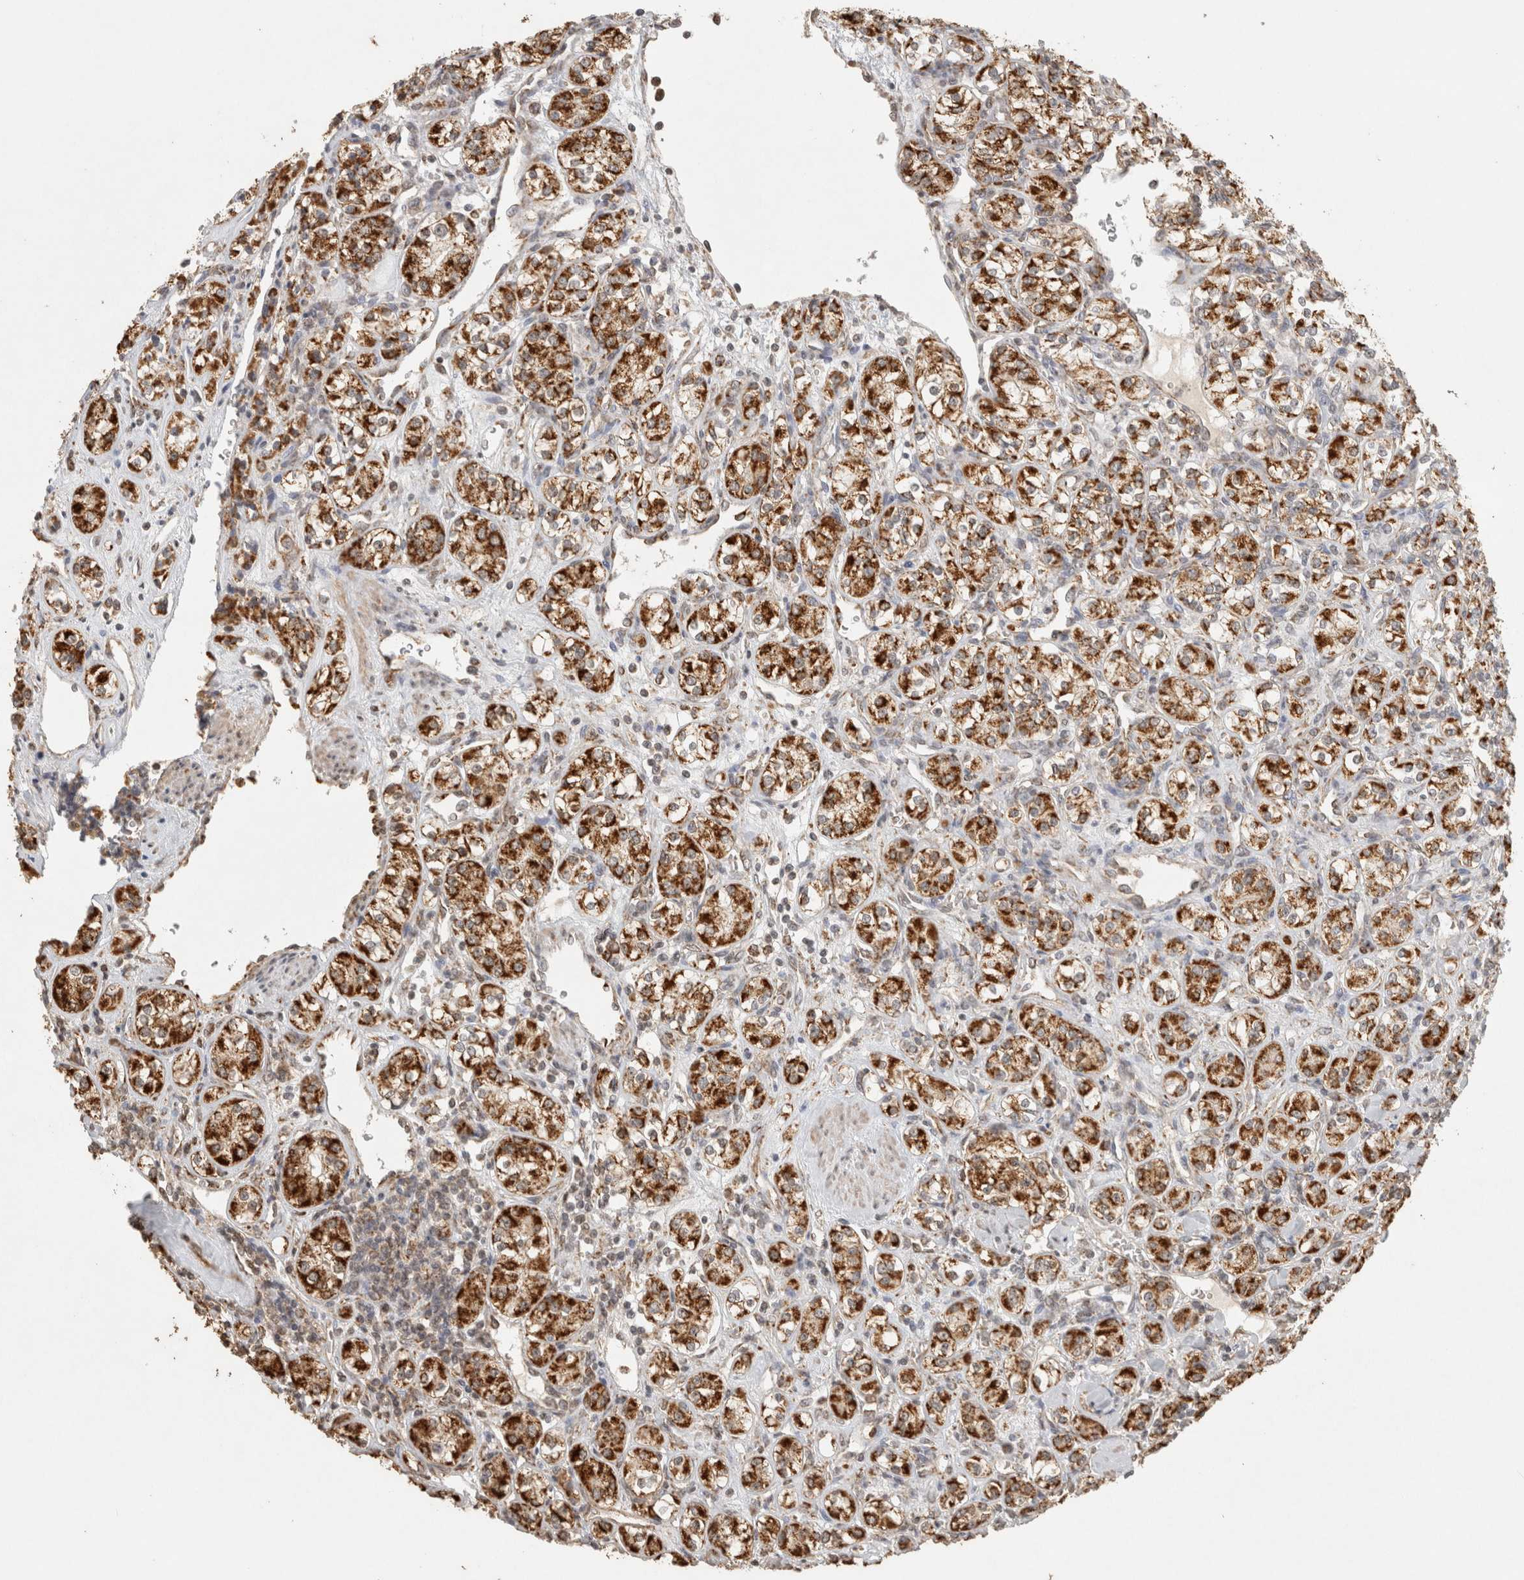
{"staining": {"intensity": "strong", "quantity": ">75%", "location": "cytoplasmic/membranous"}, "tissue": "renal cancer", "cell_type": "Tumor cells", "image_type": "cancer", "snomed": [{"axis": "morphology", "description": "Adenocarcinoma, NOS"}, {"axis": "topography", "description": "Kidney"}], "caption": "Immunohistochemistry (DAB (3,3'-diaminobenzidine)) staining of human renal cancer (adenocarcinoma) demonstrates strong cytoplasmic/membranous protein staining in about >75% of tumor cells.", "gene": "BNIP3L", "patient": {"sex": "male", "age": 77}}